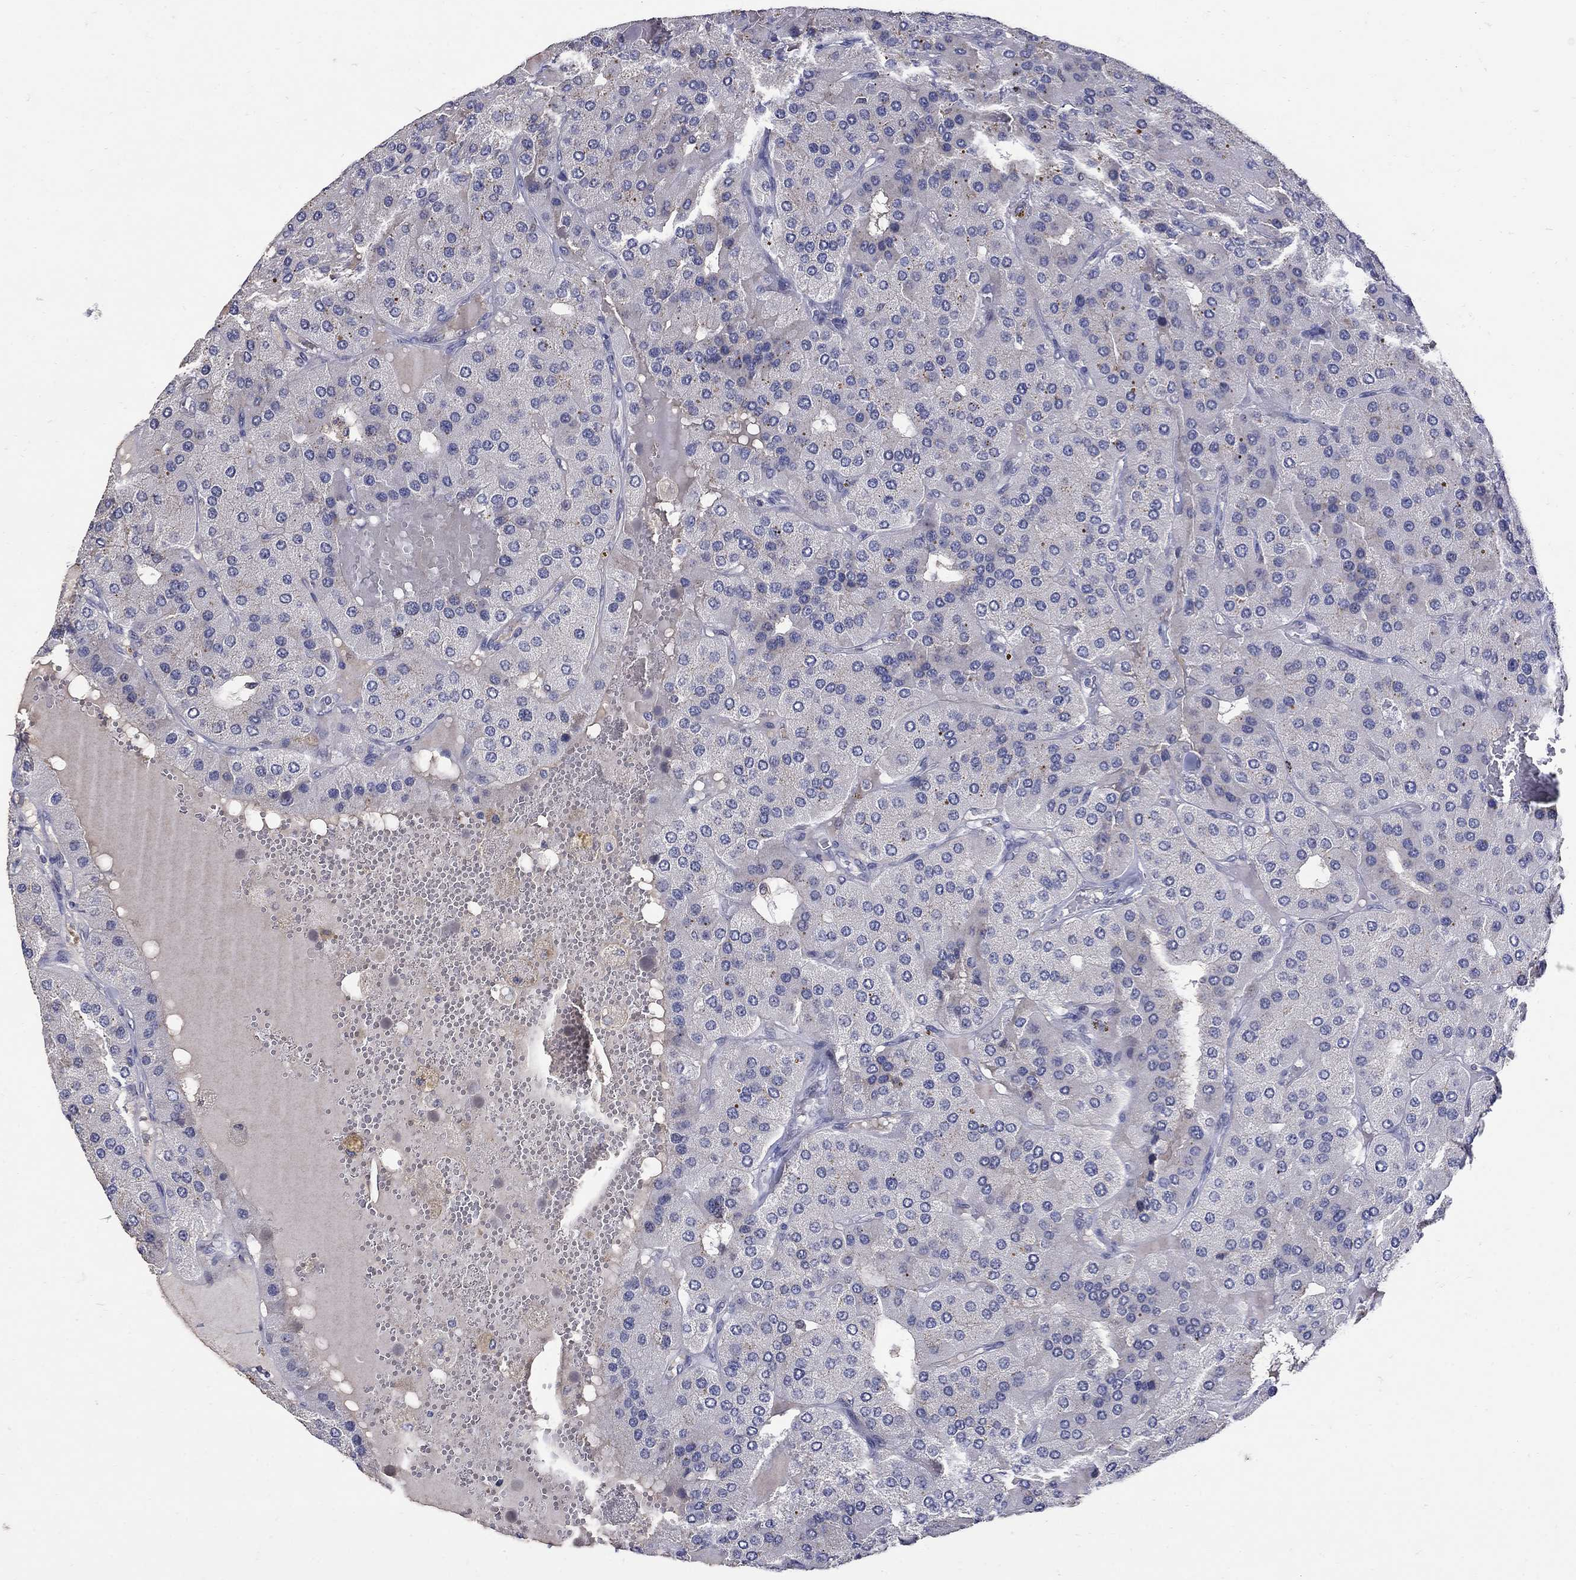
{"staining": {"intensity": "negative", "quantity": "none", "location": "none"}, "tissue": "parathyroid gland", "cell_type": "Glandular cells", "image_type": "normal", "snomed": [{"axis": "morphology", "description": "Normal tissue, NOS"}, {"axis": "morphology", "description": "Adenoma, NOS"}, {"axis": "topography", "description": "Parathyroid gland"}], "caption": "This is a photomicrograph of IHC staining of benign parathyroid gland, which shows no expression in glandular cells. The staining is performed using DAB (3,3'-diaminobenzidine) brown chromogen with nuclei counter-stained in using hematoxylin.", "gene": "CETN1", "patient": {"sex": "female", "age": 86}}